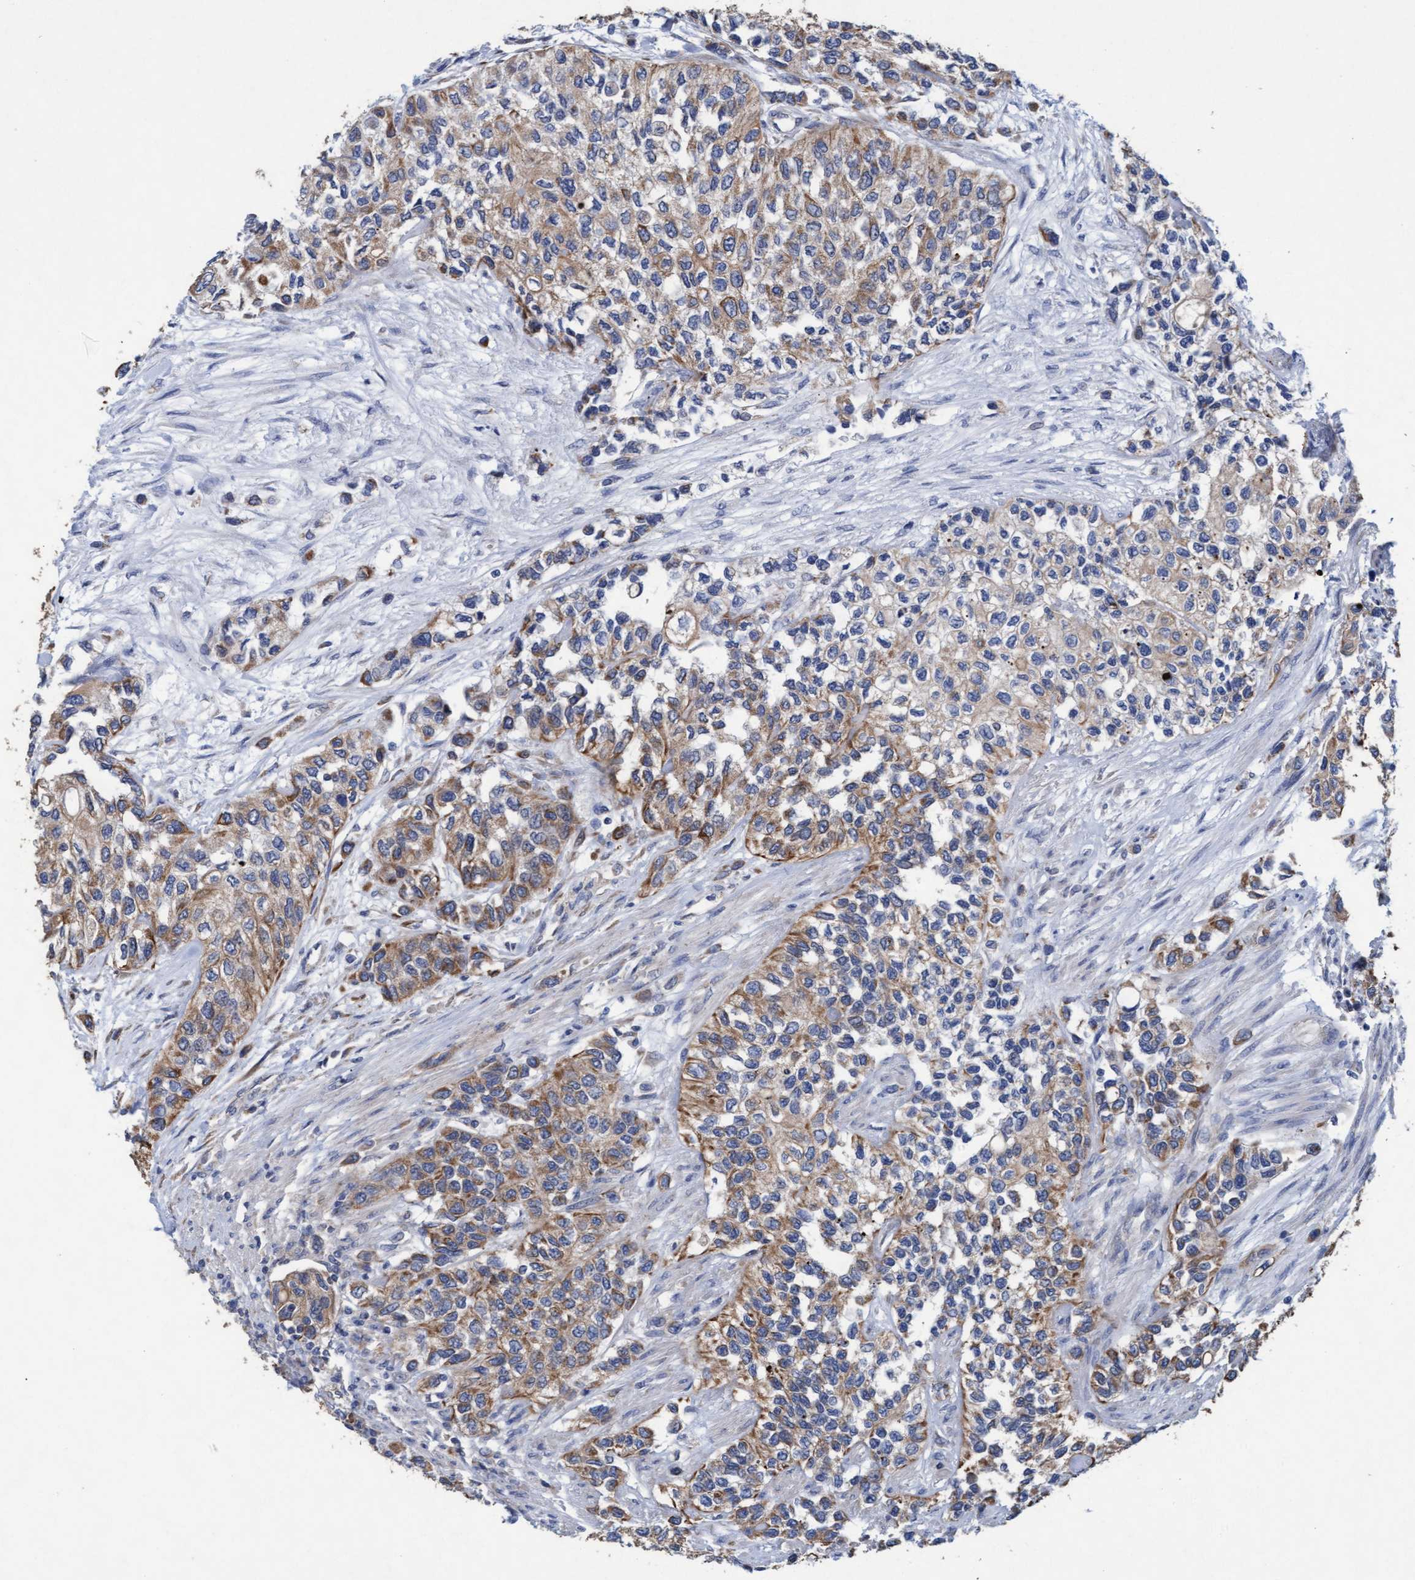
{"staining": {"intensity": "moderate", "quantity": ">75%", "location": "cytoplasmic/membranous"}, "tissue": "urothelial cancer", "cell_type": "Tumor cells", "image_type": "cancer", "snomed": [{"axis": "morphology", "description": "Urothelial carcinoma, High grade"}, {"axis": "topography", "description": "Urinary bladder"}], "caption": "Tumor cells exhibit medium levels of moderate cytoplasmic/membranous staining in approximately >75% of cells in human urothelial cancer.", "gene": "MRPL38", "patient": {"sex": "female", "age": 56}}